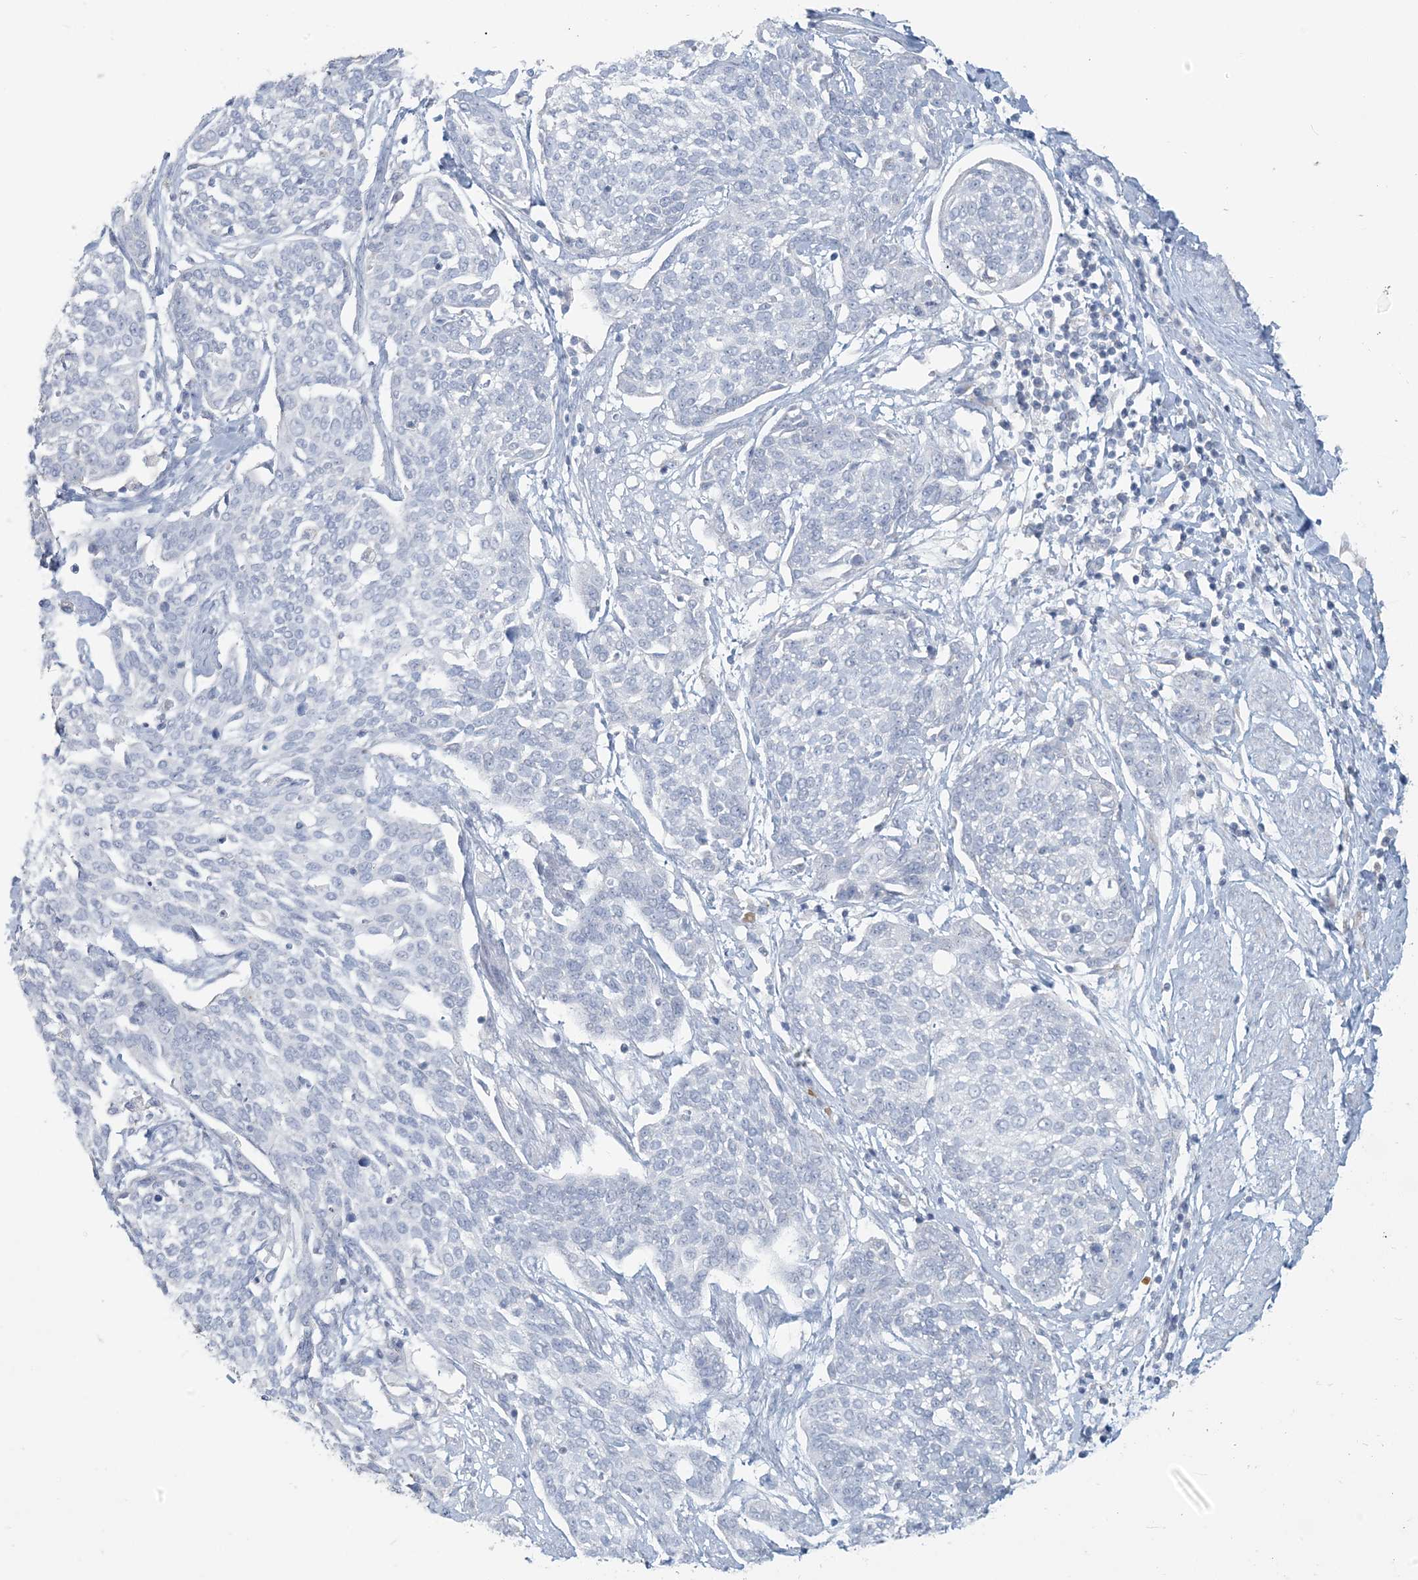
{"staining": {"intensity": "negative", "quantity": "none", "location": "none"}, "tissue": "cervical cancer", "cell_type": "Tumor cells", "image_type": "cancer", "snomed": [{"axis": "morphology", "description": "Squamous cell carcinoma, NOS"}, {"axis": "topography", "description": "Cervix"}], "caption": "Immunohistochemistry micrograph of cervical cancer stained for a protein (brown), which reveals no positivity in tumor cells.", "gene": "SCML1", "patient": {"sex": "female", "age": 34}}